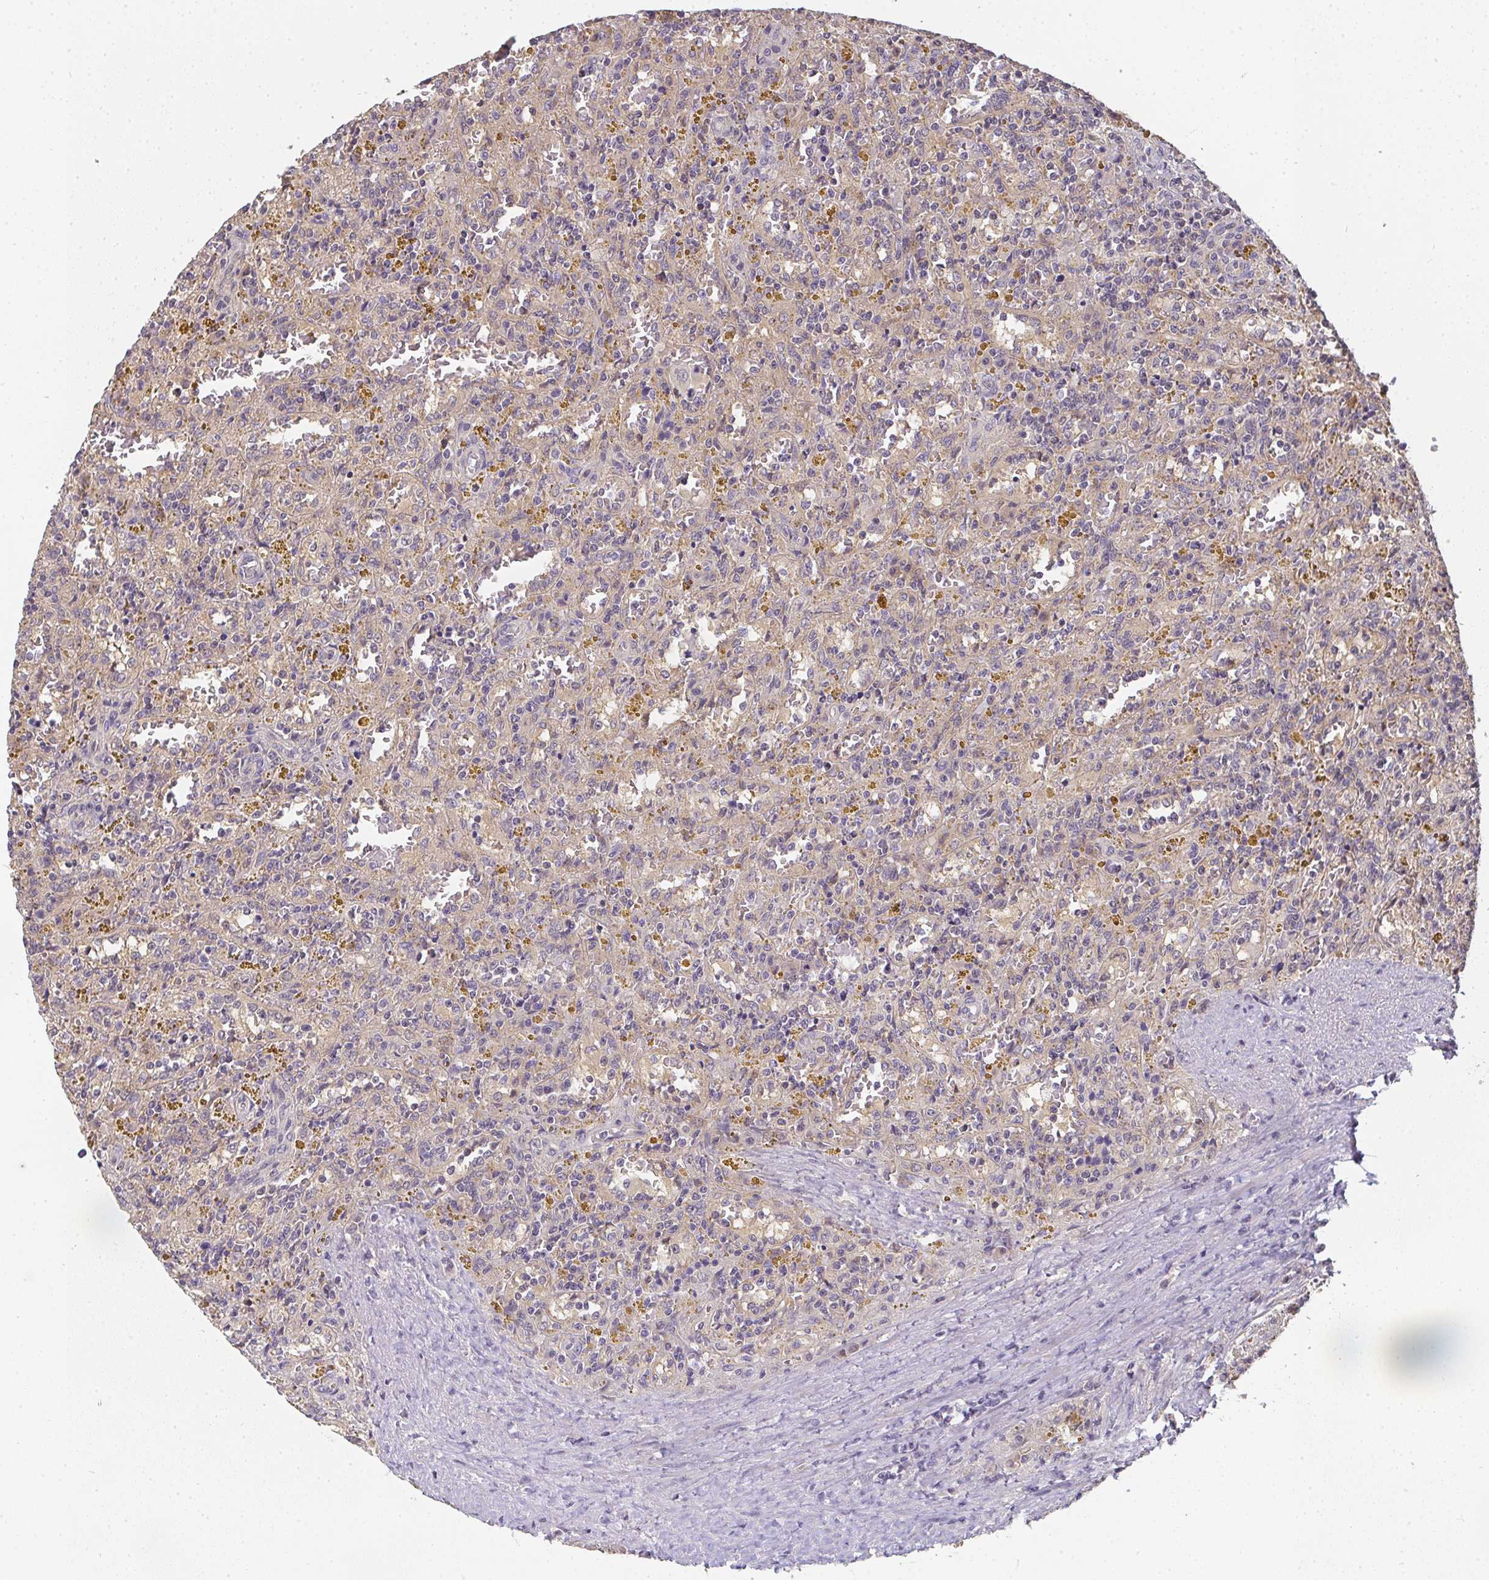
{"staining": {"intensity": "negative", "quantity": "none", "location": "none"}, "tissue": "lymphoma", "cell_type": "Tumor cells", "image_type": "cancer", "snomed": [{"axis": "morphology", "description": "Malignant lymphoma, non-Hodgkin's type, Low grade"}, {"axis": "topography", "description": "Spleen"}], "caption": "This is an IHC histopathology image of human low-grade malignant lymphoma, non-Hodgkin's type. There is no staining in tumor cells.", "gene": "SLC35B3", "patient": {"sex": "female", "age": 65}}